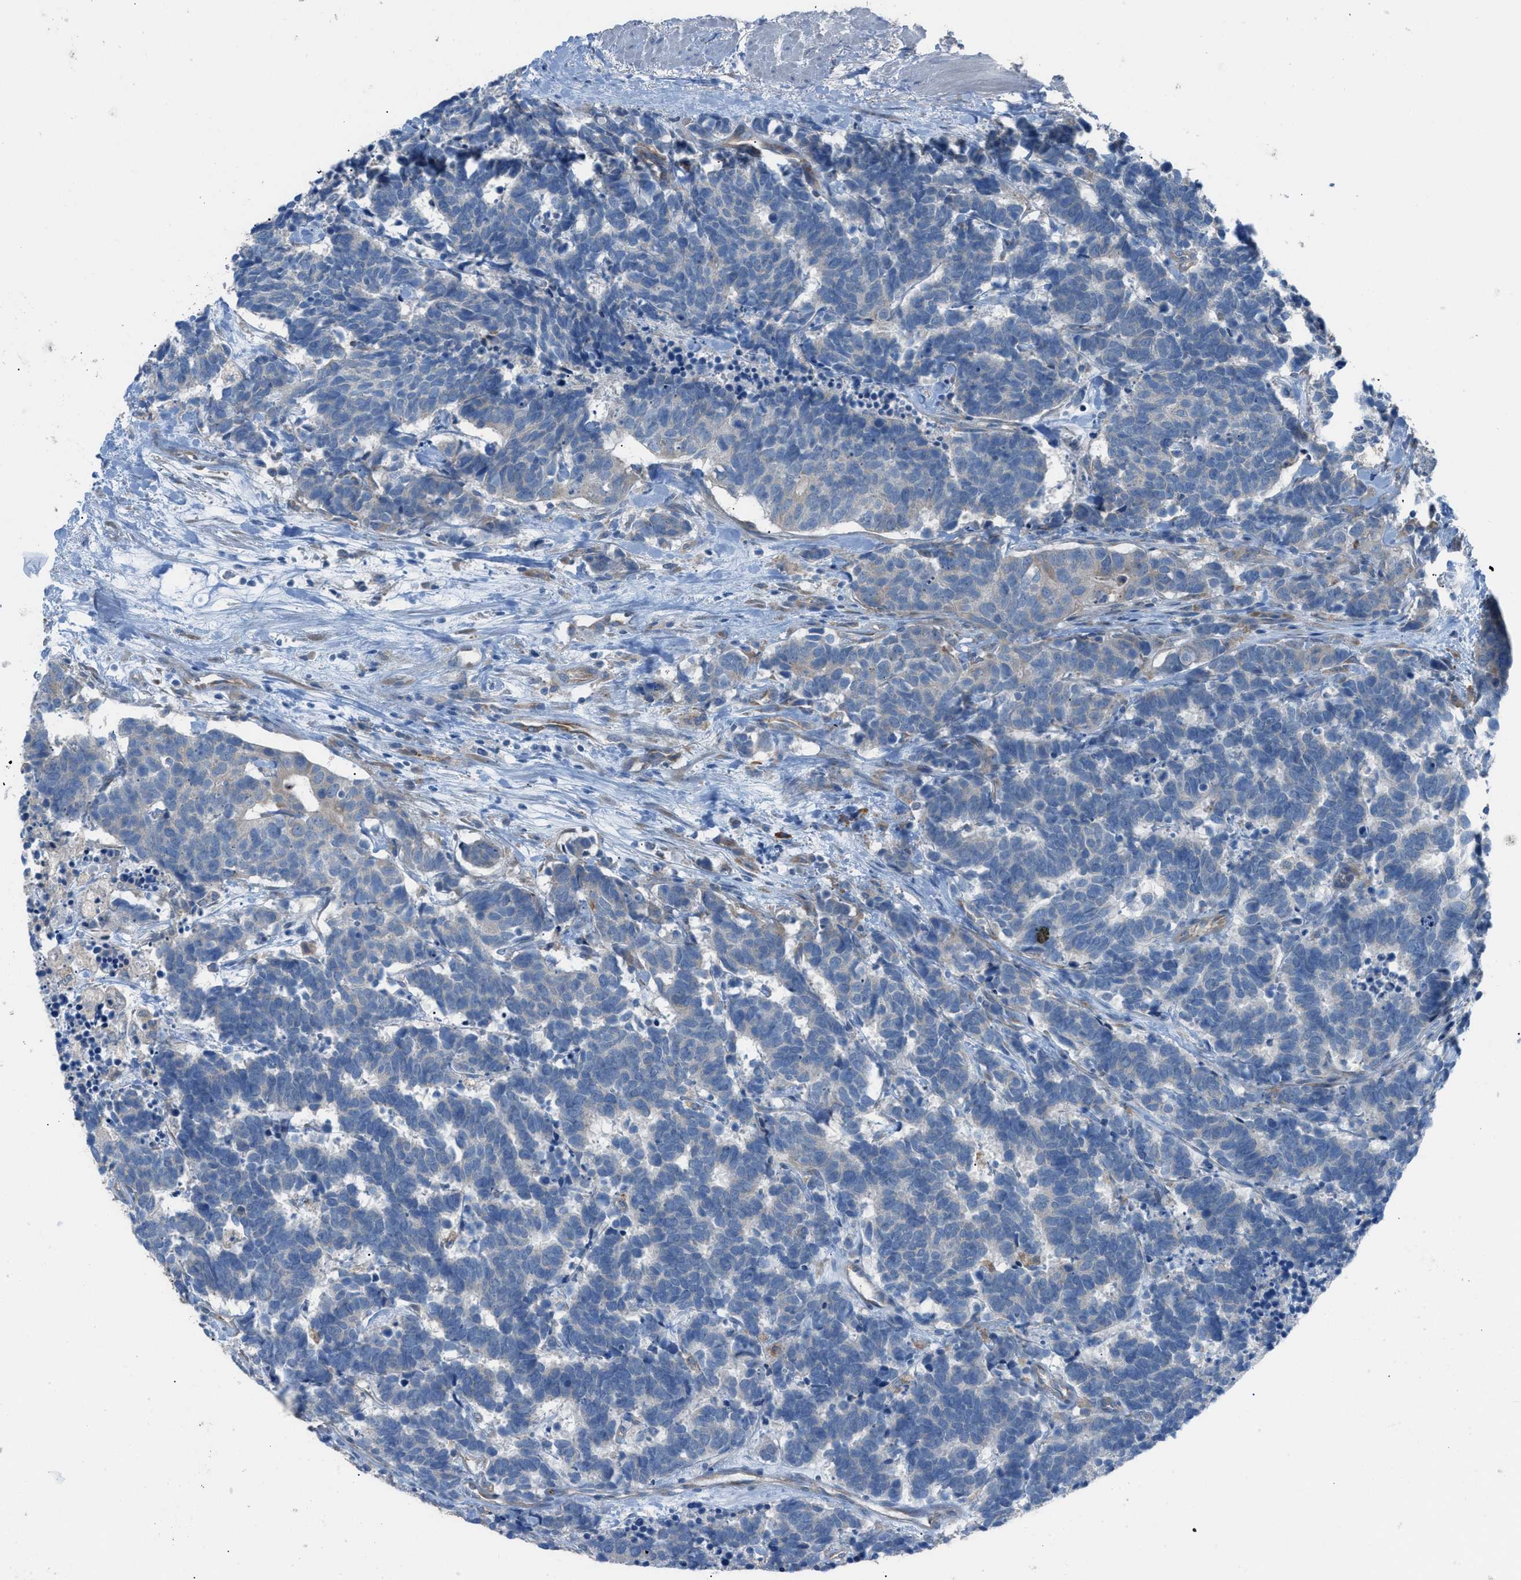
{"staining": {"intensity": "negative", "quantity": "none", "location": "none"}, "tissue": "carcinoid", "cell_type": "Tumor cells", "image_type": "cancer", "snomed": [{"axis": "morphology", "description": "Carcinoma, NOS"}, {"axis": "morphology", "description": "Carcinoid, malignant, NOS"}, {"axis": "topography", "description": "Urinary bladder"}], "caption": "The image shows no staining of tumor cells in carcinoid.", "gene": "HEG1", "patient": {"sex": "male", "age": 57}}